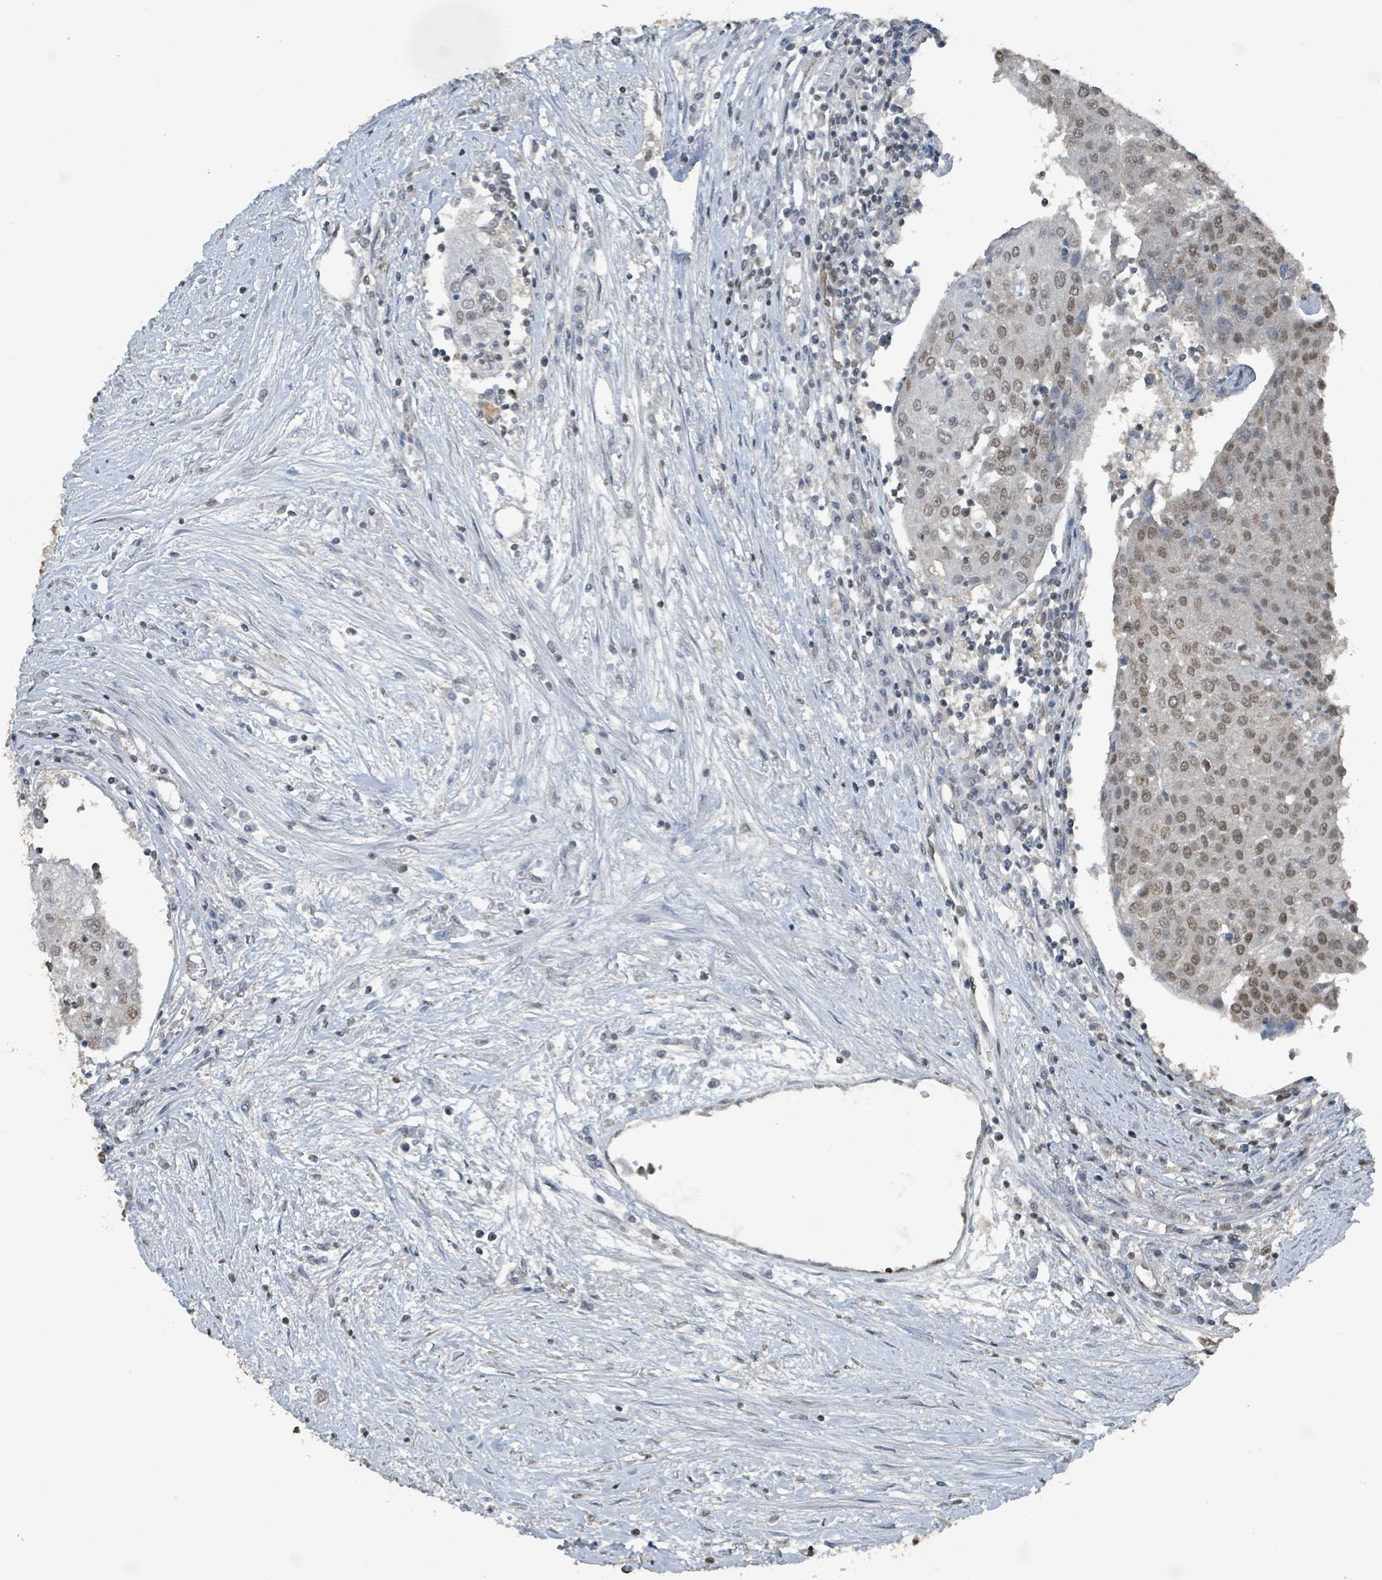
{"staining": {"intensity": "weak", "quantity": ">75%", "location": "nuclear"}, "tissue": "urothelial cancer", "cell_type": "Tumor cells", "image_type": "cancer", "snomed": [{"axis": "morphology", "description": "Urothelial carcinoma, High grade"}, {"axis": "topography", "description": "Urinary bladder"}], "caption": "Weak nuclear staining is identified in about >75% of tumor cells in urothelial cancer. (DAB (3,3'-diaminobenzidine) IHC, brown staining for protein, blue staining for nuclei).", "gene": "PHIP", "patient": {"sex": "female", "age": 85}}